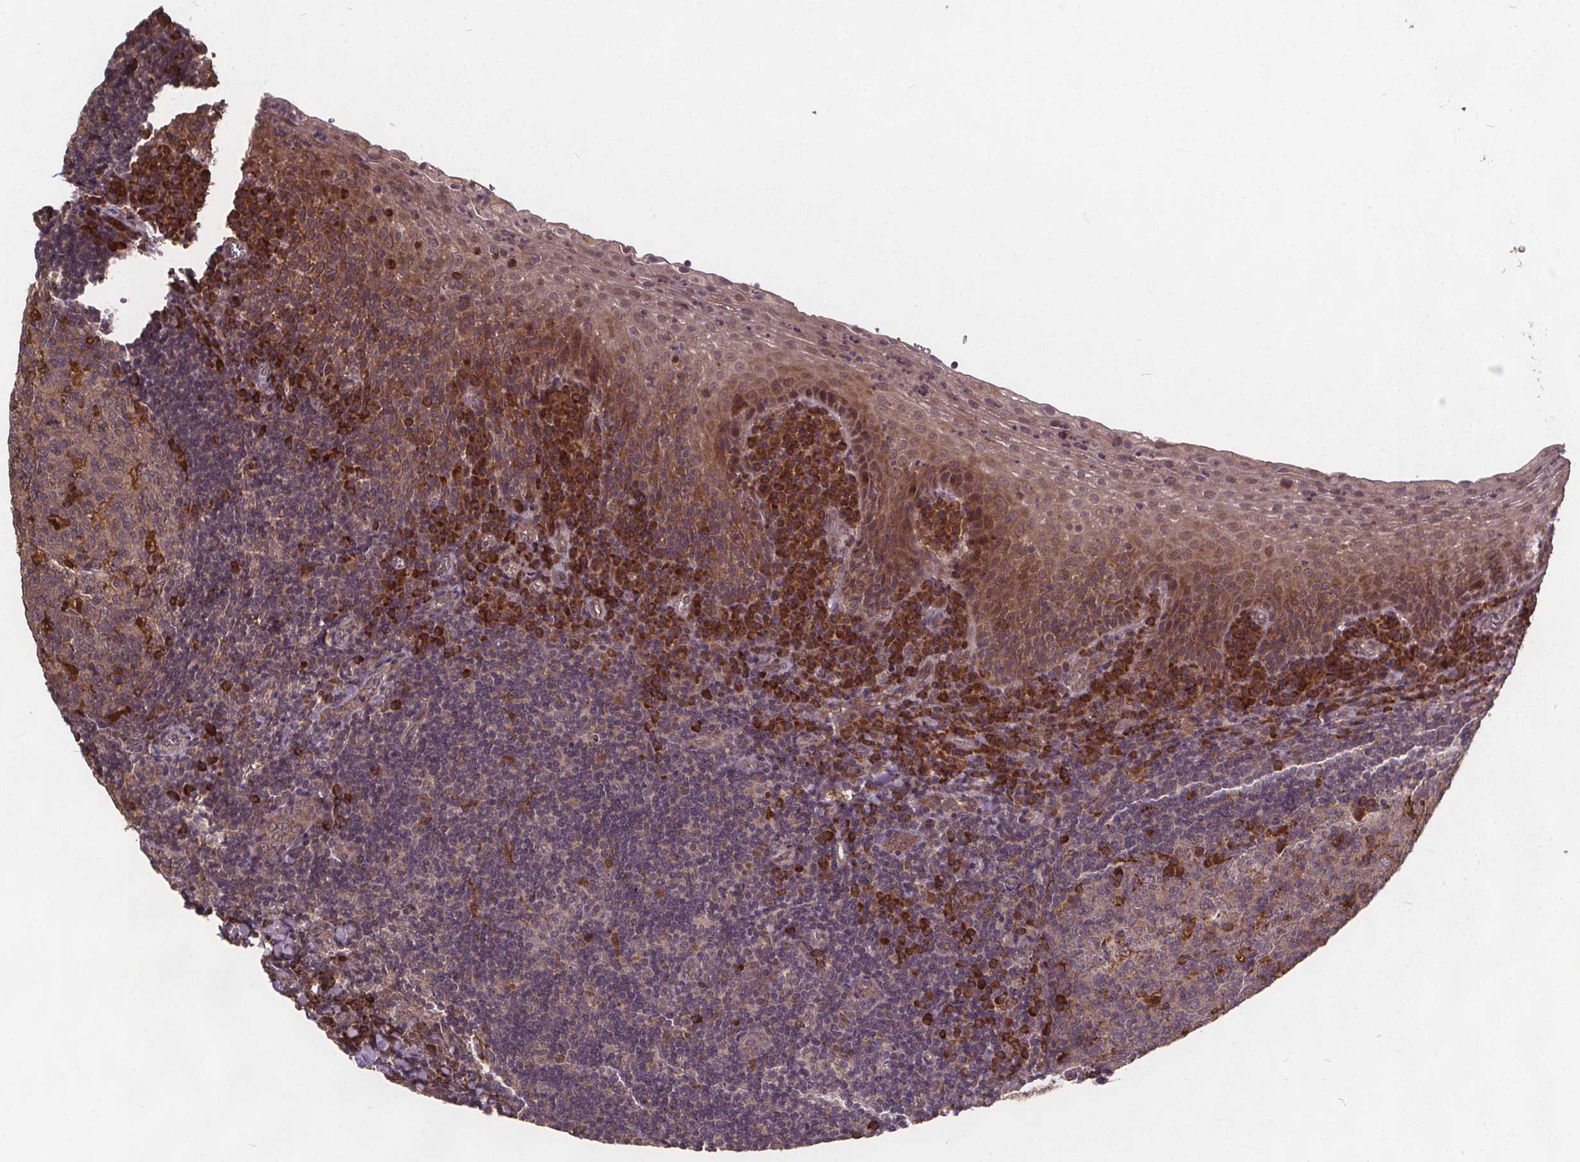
{"staining": {"intensity": "negative", "quantity": "none", "location": "none"}, "tissue": "tonsil", "cell_type": "Germinal center cells", "image_type": "normal", "snomed": [{"axis": "morphology", "description": "Normal tissue, NOS"}, {"axis": "morphology", "description": "Inflammation, NOS"}, {"axis": "topography", "description": "Tonsil"}], "caption": "An immunohistochemistry (IHC) image of benign tonsil is shown. There is no staining in germinal center cells of tonsil.", "gene": "USP9X", "patient": {"sex": "female", "age": 31}}